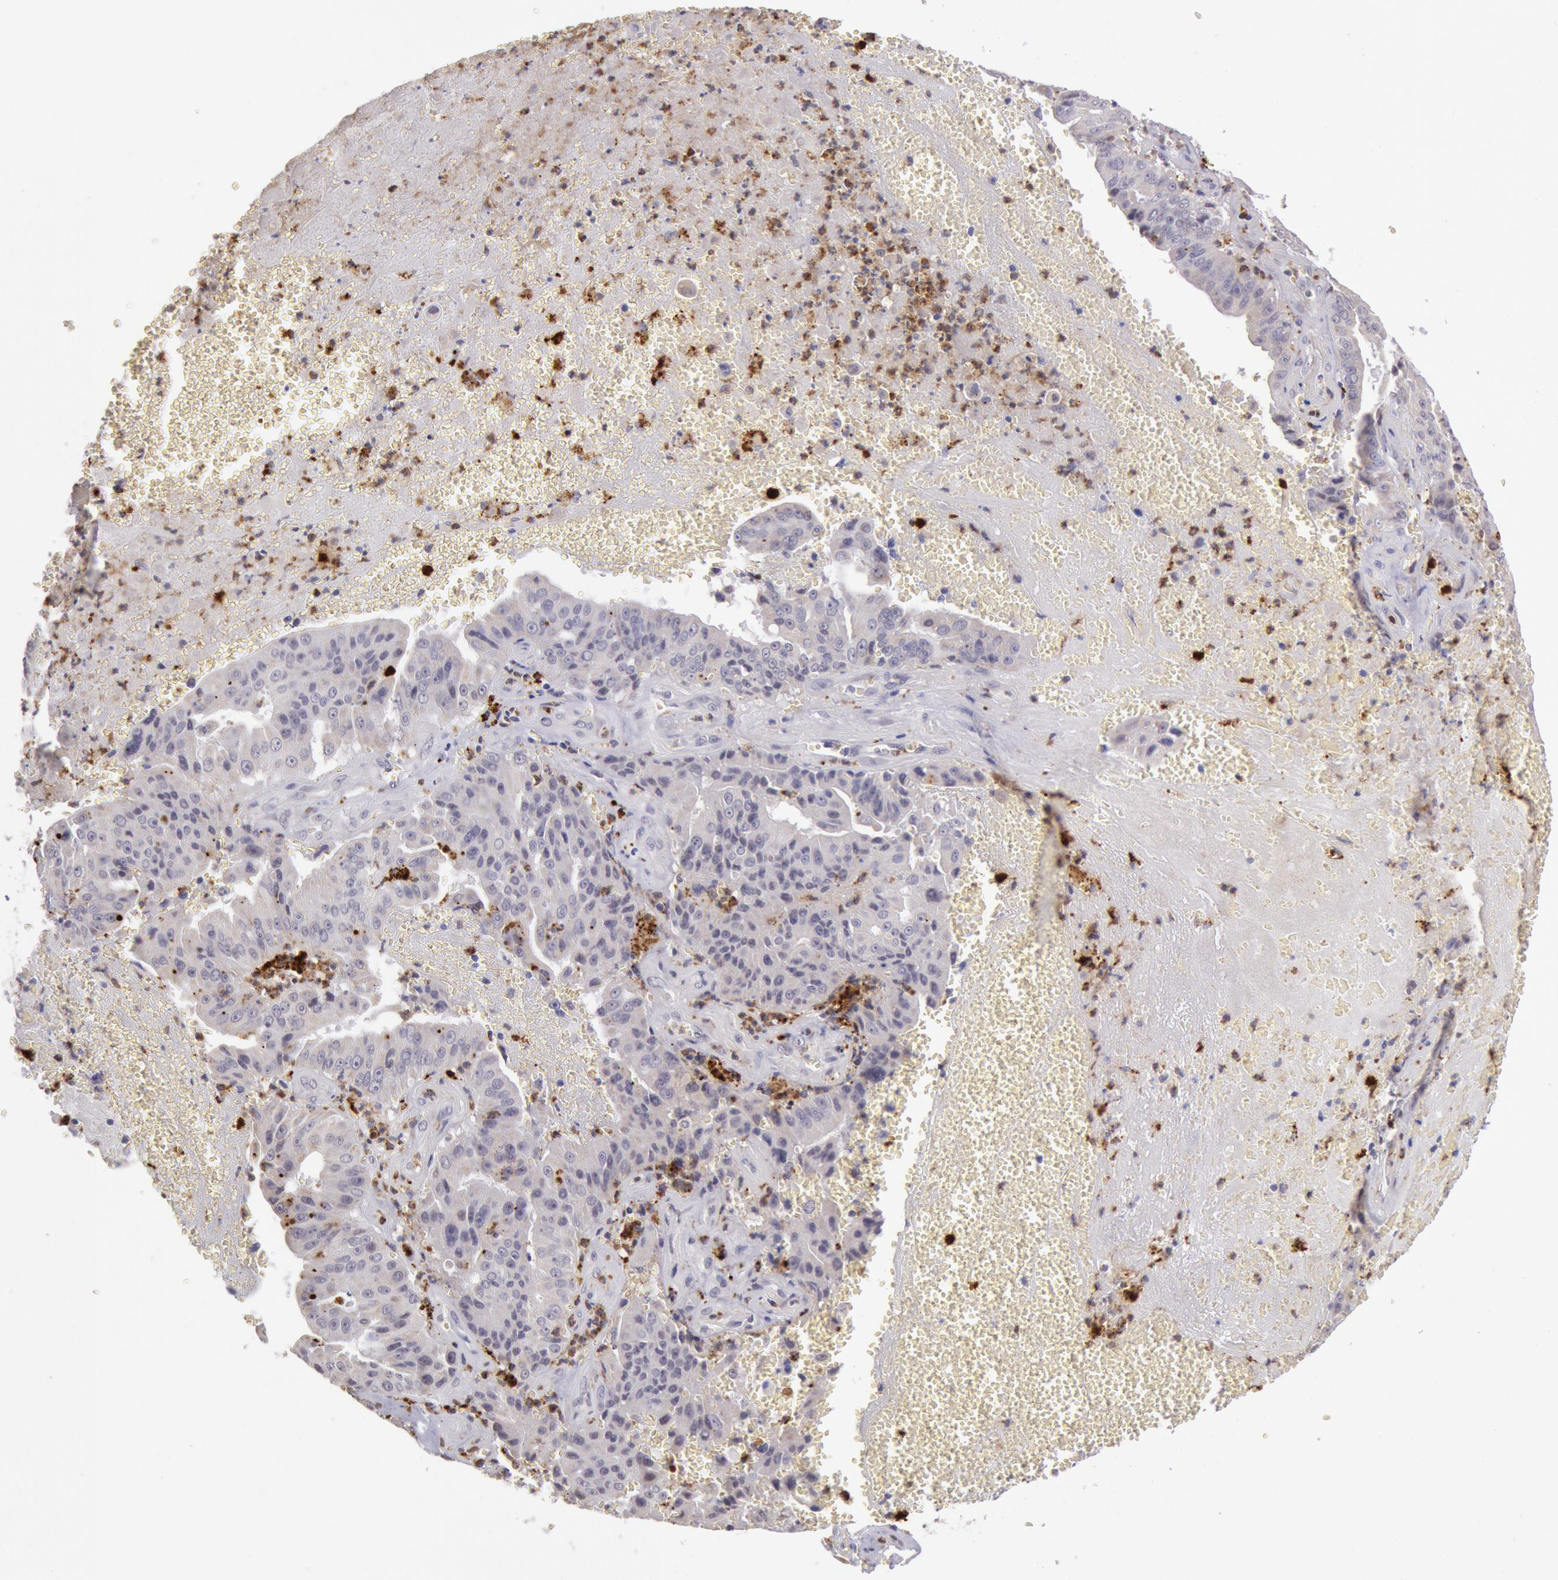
{"staining": {"intensity": "negative", "quantity": "none", "location": "none"}, "tissue": "liver cancer", "cell_type": "Tumor cells", "image_type": "cancer", "snomed": [{"axis": "morphology", "description": "Cholangiocarcinoma"}, {"axis": "topography", "description": "Liver"}], "caption": "Immunohistochemistry image of human liver cholangiocarcinoma stained for a protein (brown), which reveals no staining in tumor cells. (Stains: DAB immunohistochemistry with hematoxylin counter stain, Microscopy: brightfield microscopy at high magnification).", "gene": "KDM6A", "patient": {"sex": "female", "age": 79}}